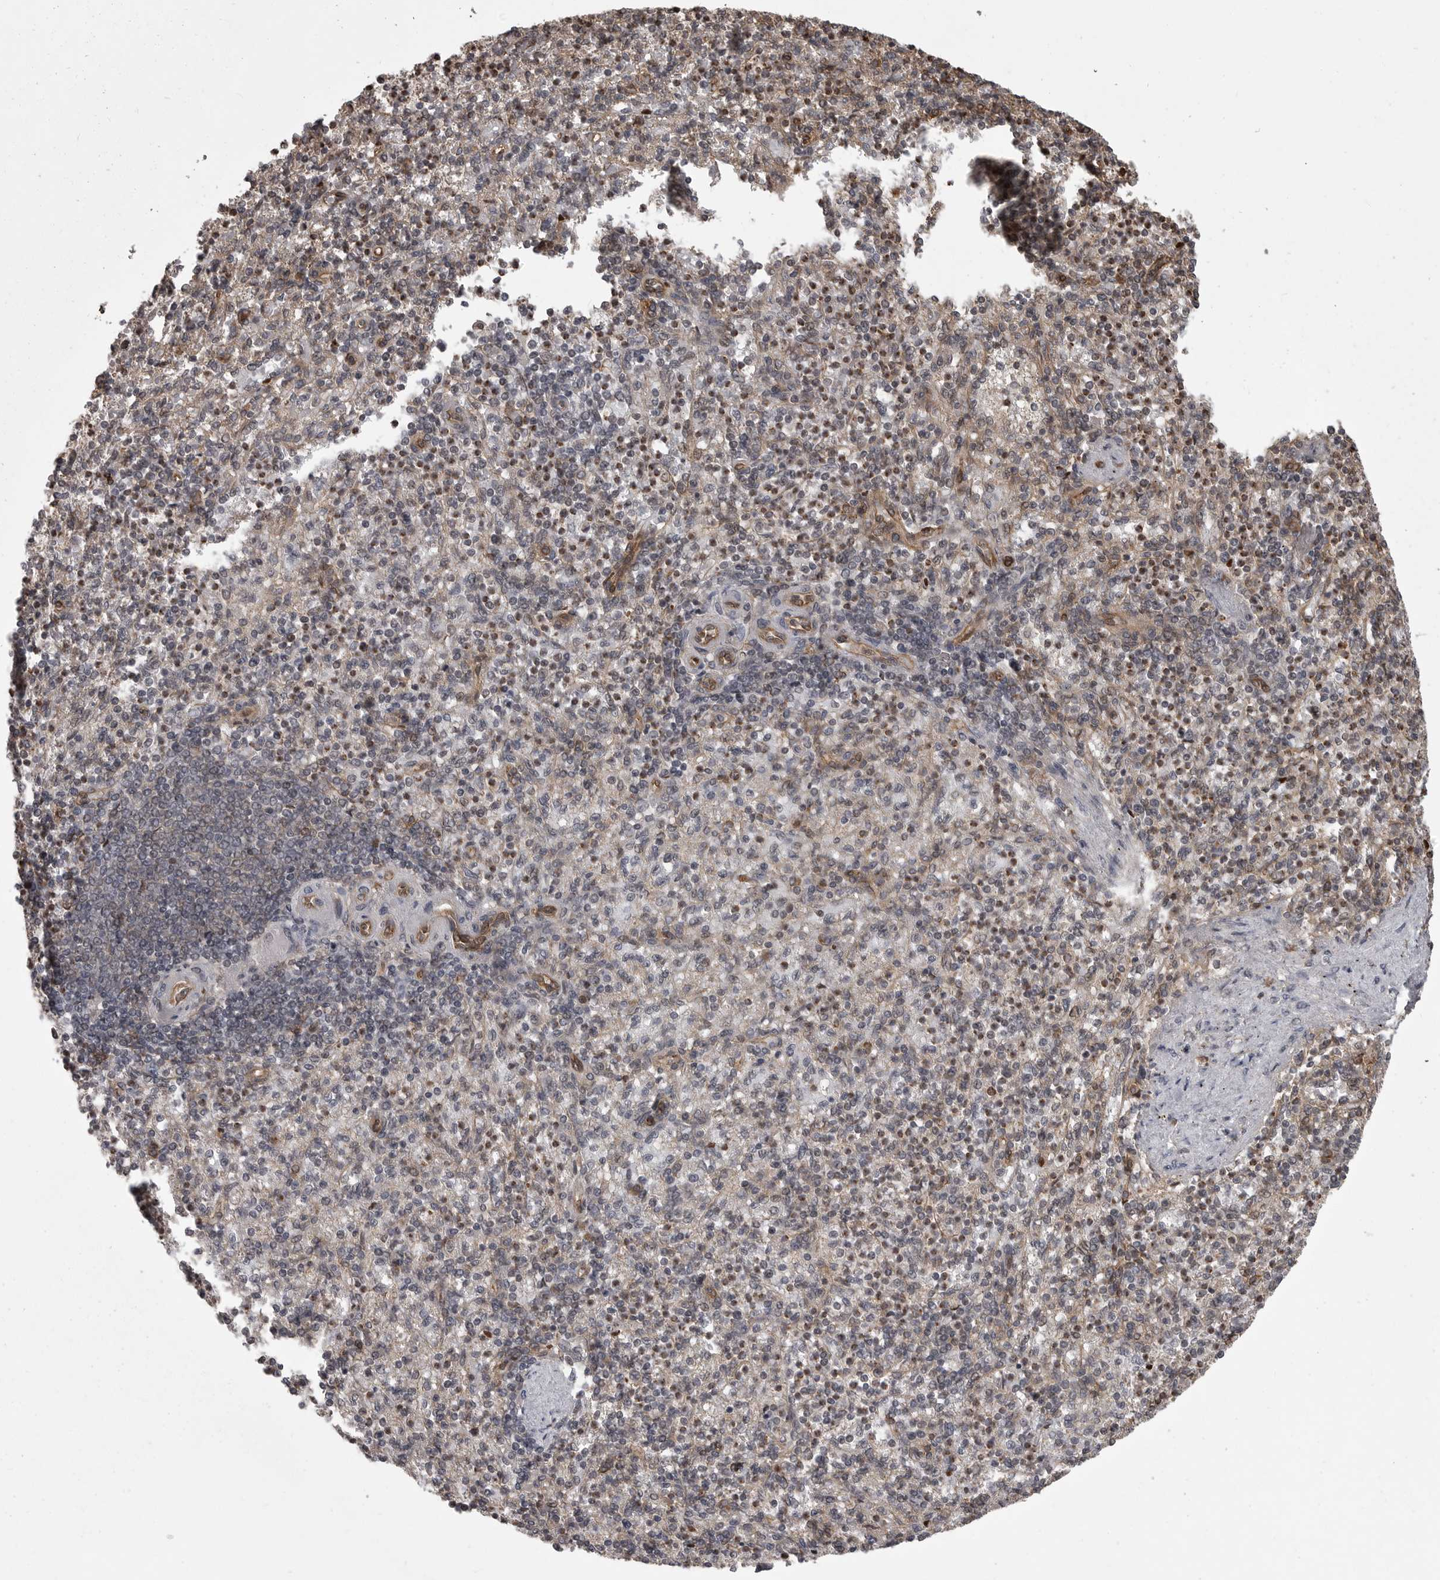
{"staining": {"intensity": "weak", "quantity": "25%-75%", "location": "cytoplasmic/membranous"}, "tissue": "spleen", "cell_type": "Cells in red pulp", "image_type": "normal", "snomed": [{"axis": "morphology", "description": "Normal tissue, NOS"}, {"axis": "topography", "description": "Spleen"}], "caption": "A low amount of weak cytoplasmic/membranous staining is seen in approximately 25%-75% of cells in red pulp in normal spleen.", "gene": "DNAJC8", "patient": {"sex": "female", "age": 74}}